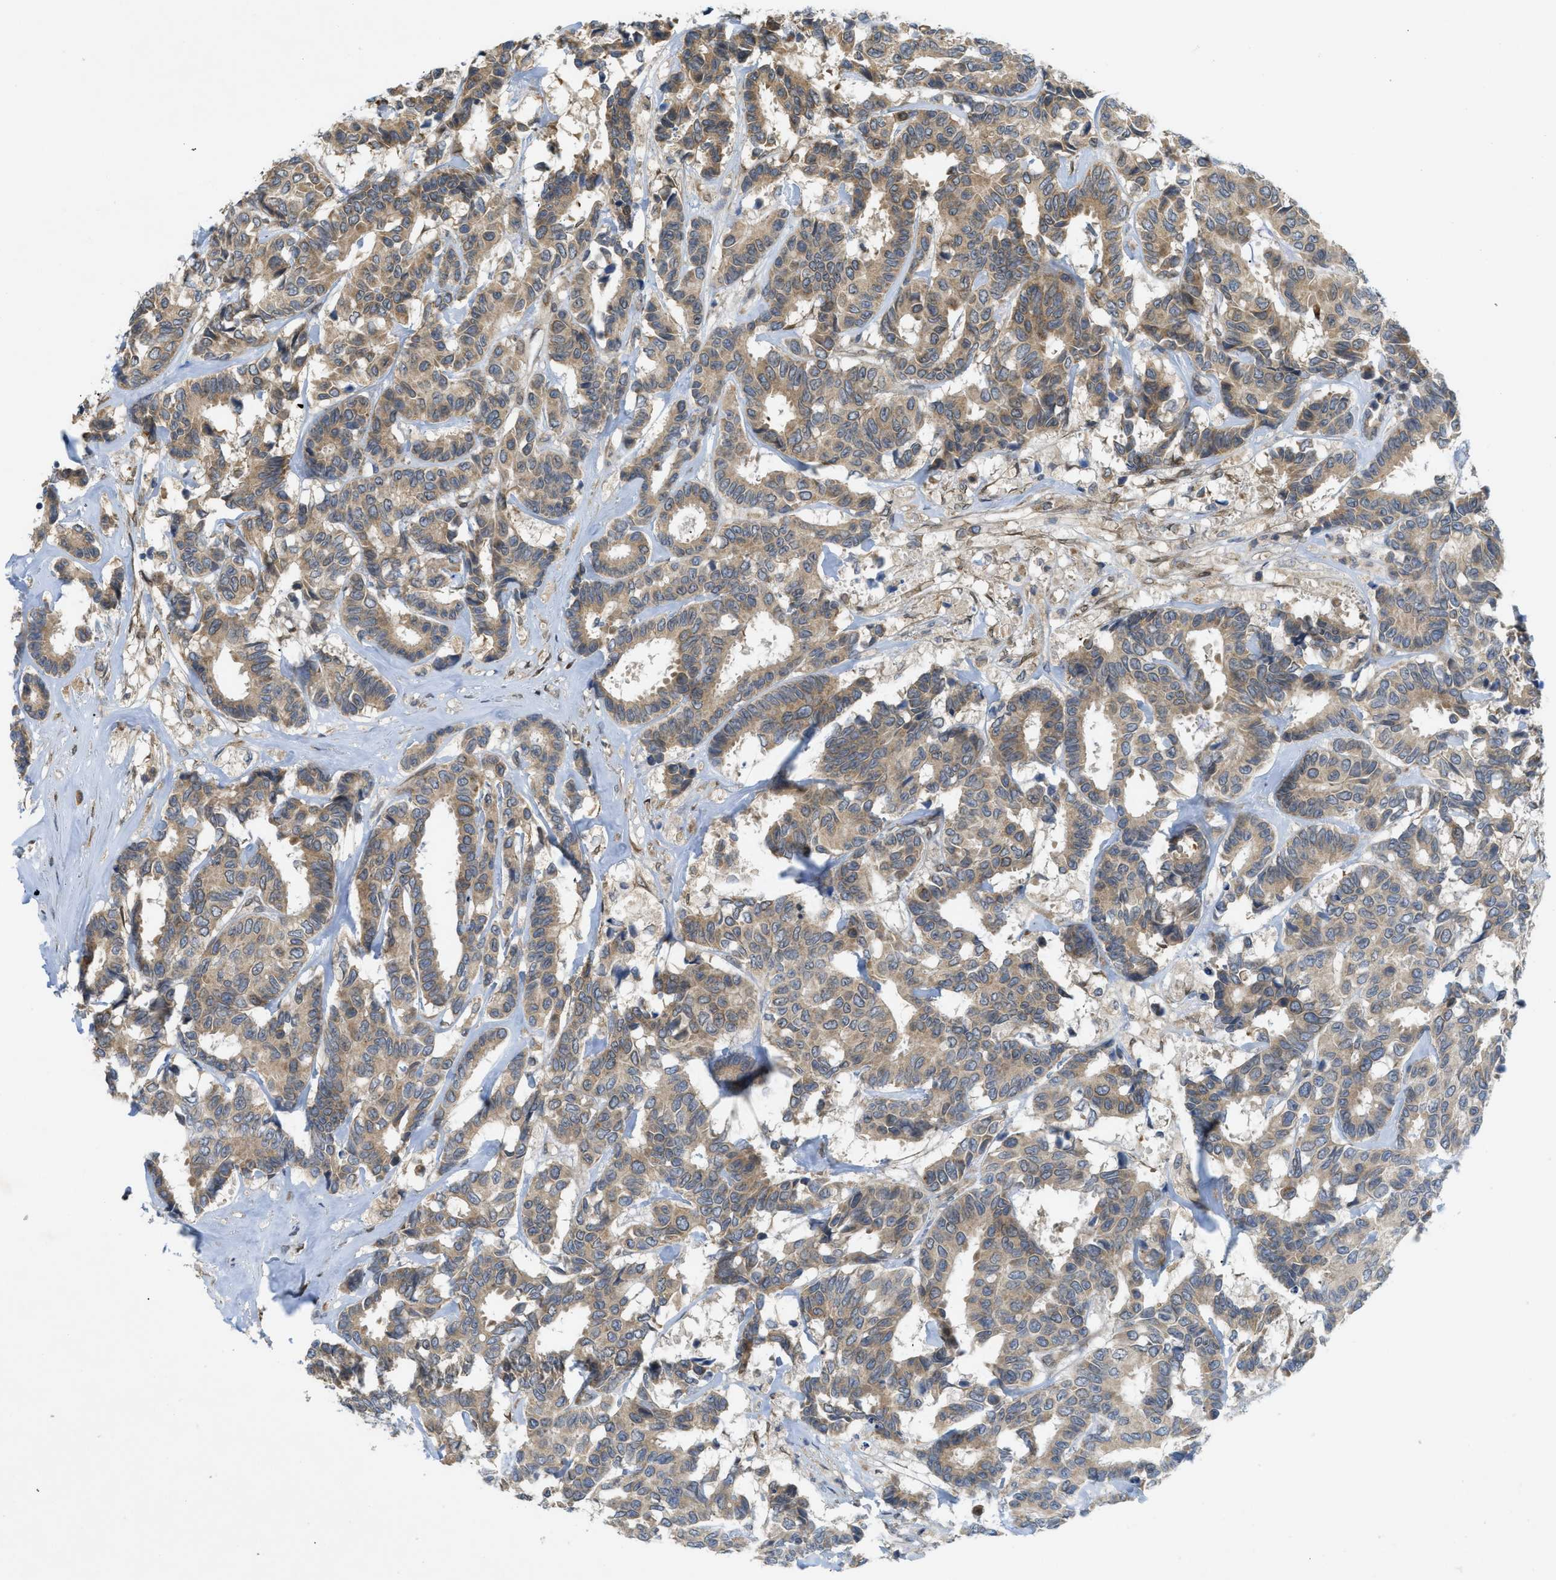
{"staining": {"intensity": "moderate", "quantity": ">75%", "location": "cytoplasmic/membranous"}, "tissue": "breast cancer", "cell_type": "Tumor cells", "image_type": "cancer", "snomed": [{"axis": "morphology", "description": "Duct carcinoma"}, {"axis": "topography", "description": "Breast"}], "caption": "Immunohistochemistry (DAB) staining of intraductal carcinoma (breast) reveals moderate cytoplasmic/membranous protein staining in approximately >75% of tumor cells.", "gene": "EIF2AK3", "patient": {"sex": "female", "age": 87}}